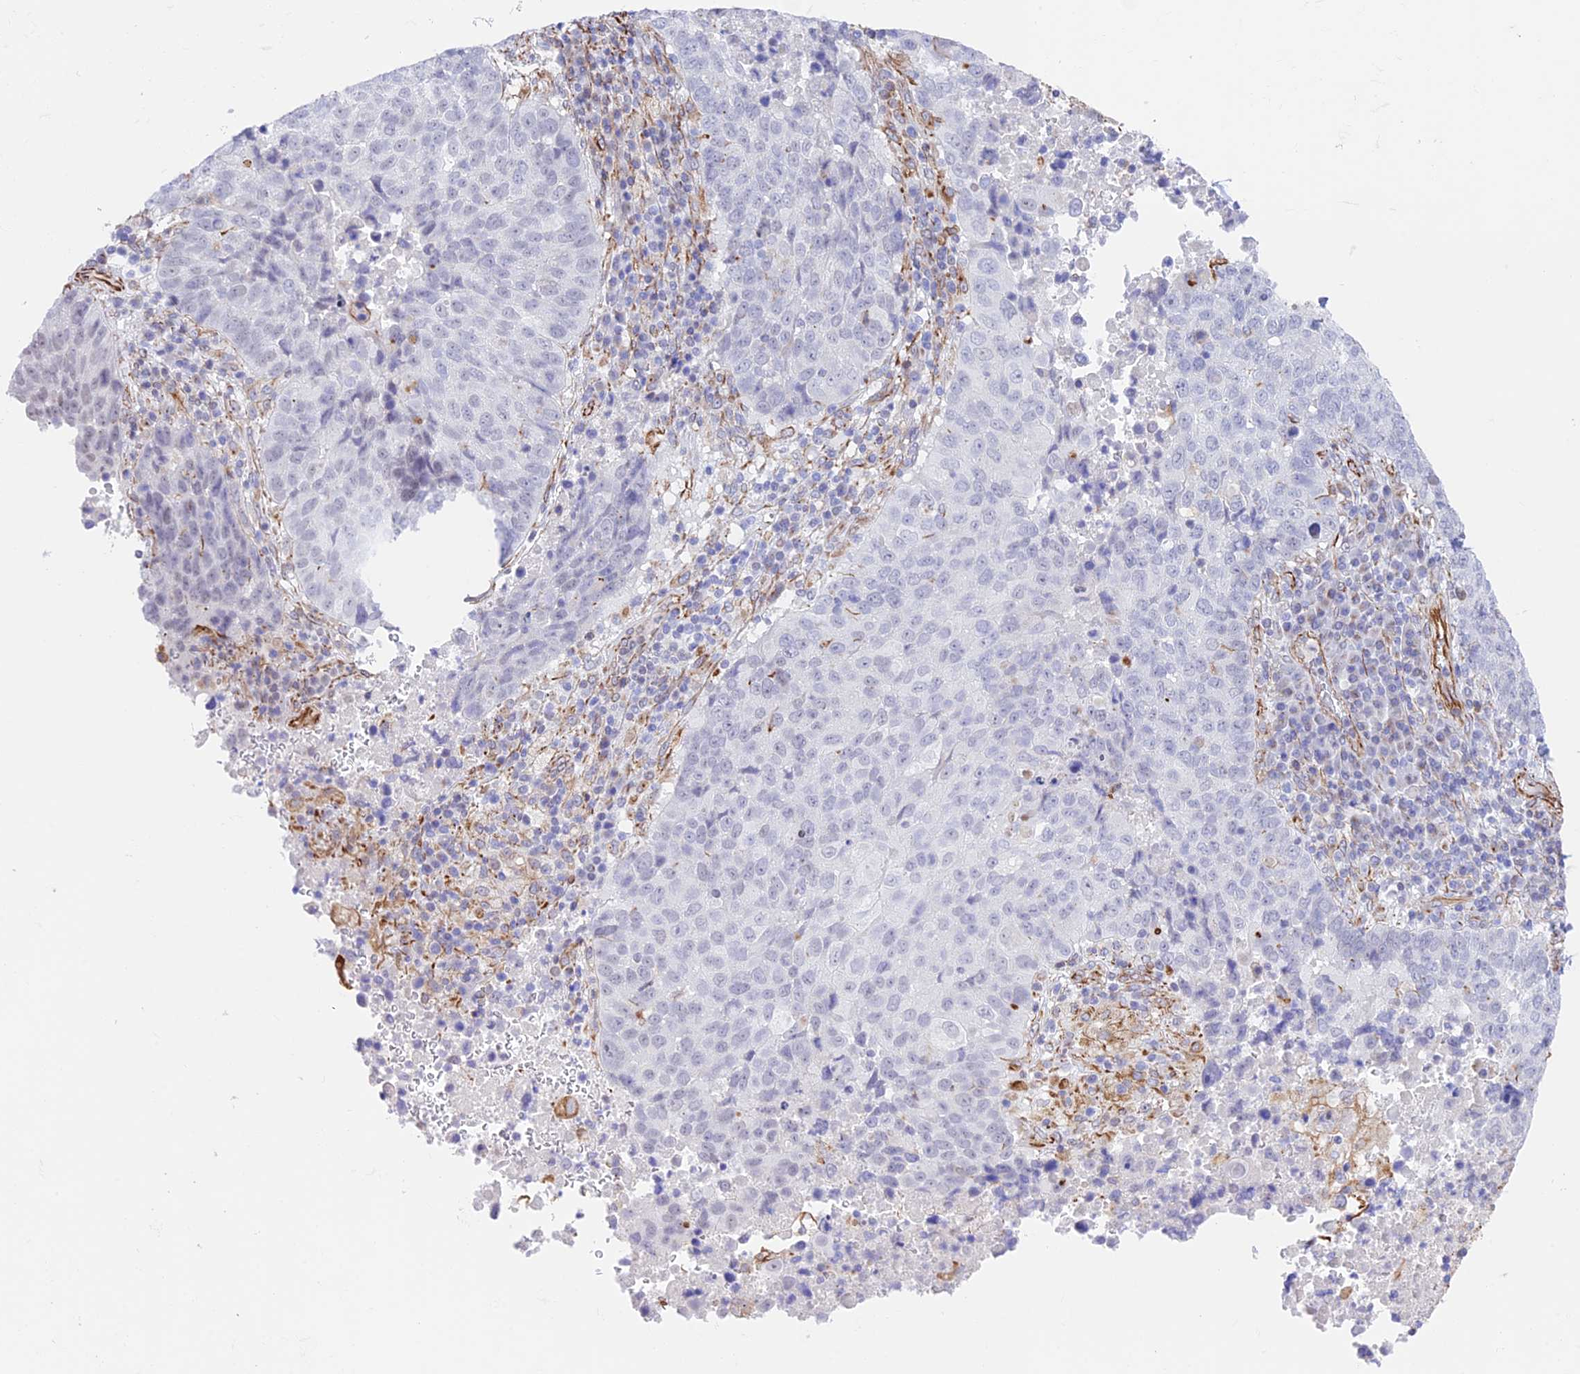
{"staining": {"intensity": "negative", "quantity": "none", "location": "none"}, "tissue": "lung cancer", "cell_type": "Tumor cells", "image_type": "cancer", "snomed": [{"axis": "morphology", "description": "Squamous cell carcinoma, NOS"}, {"axis": "topography", "description": "Lung"}], "caption": "Tumor cells show no significant staining in lung cancer (squamous cell carcinoma).", "gene": "ZNF652", "patient": {"sex": "male", "age": 73}}